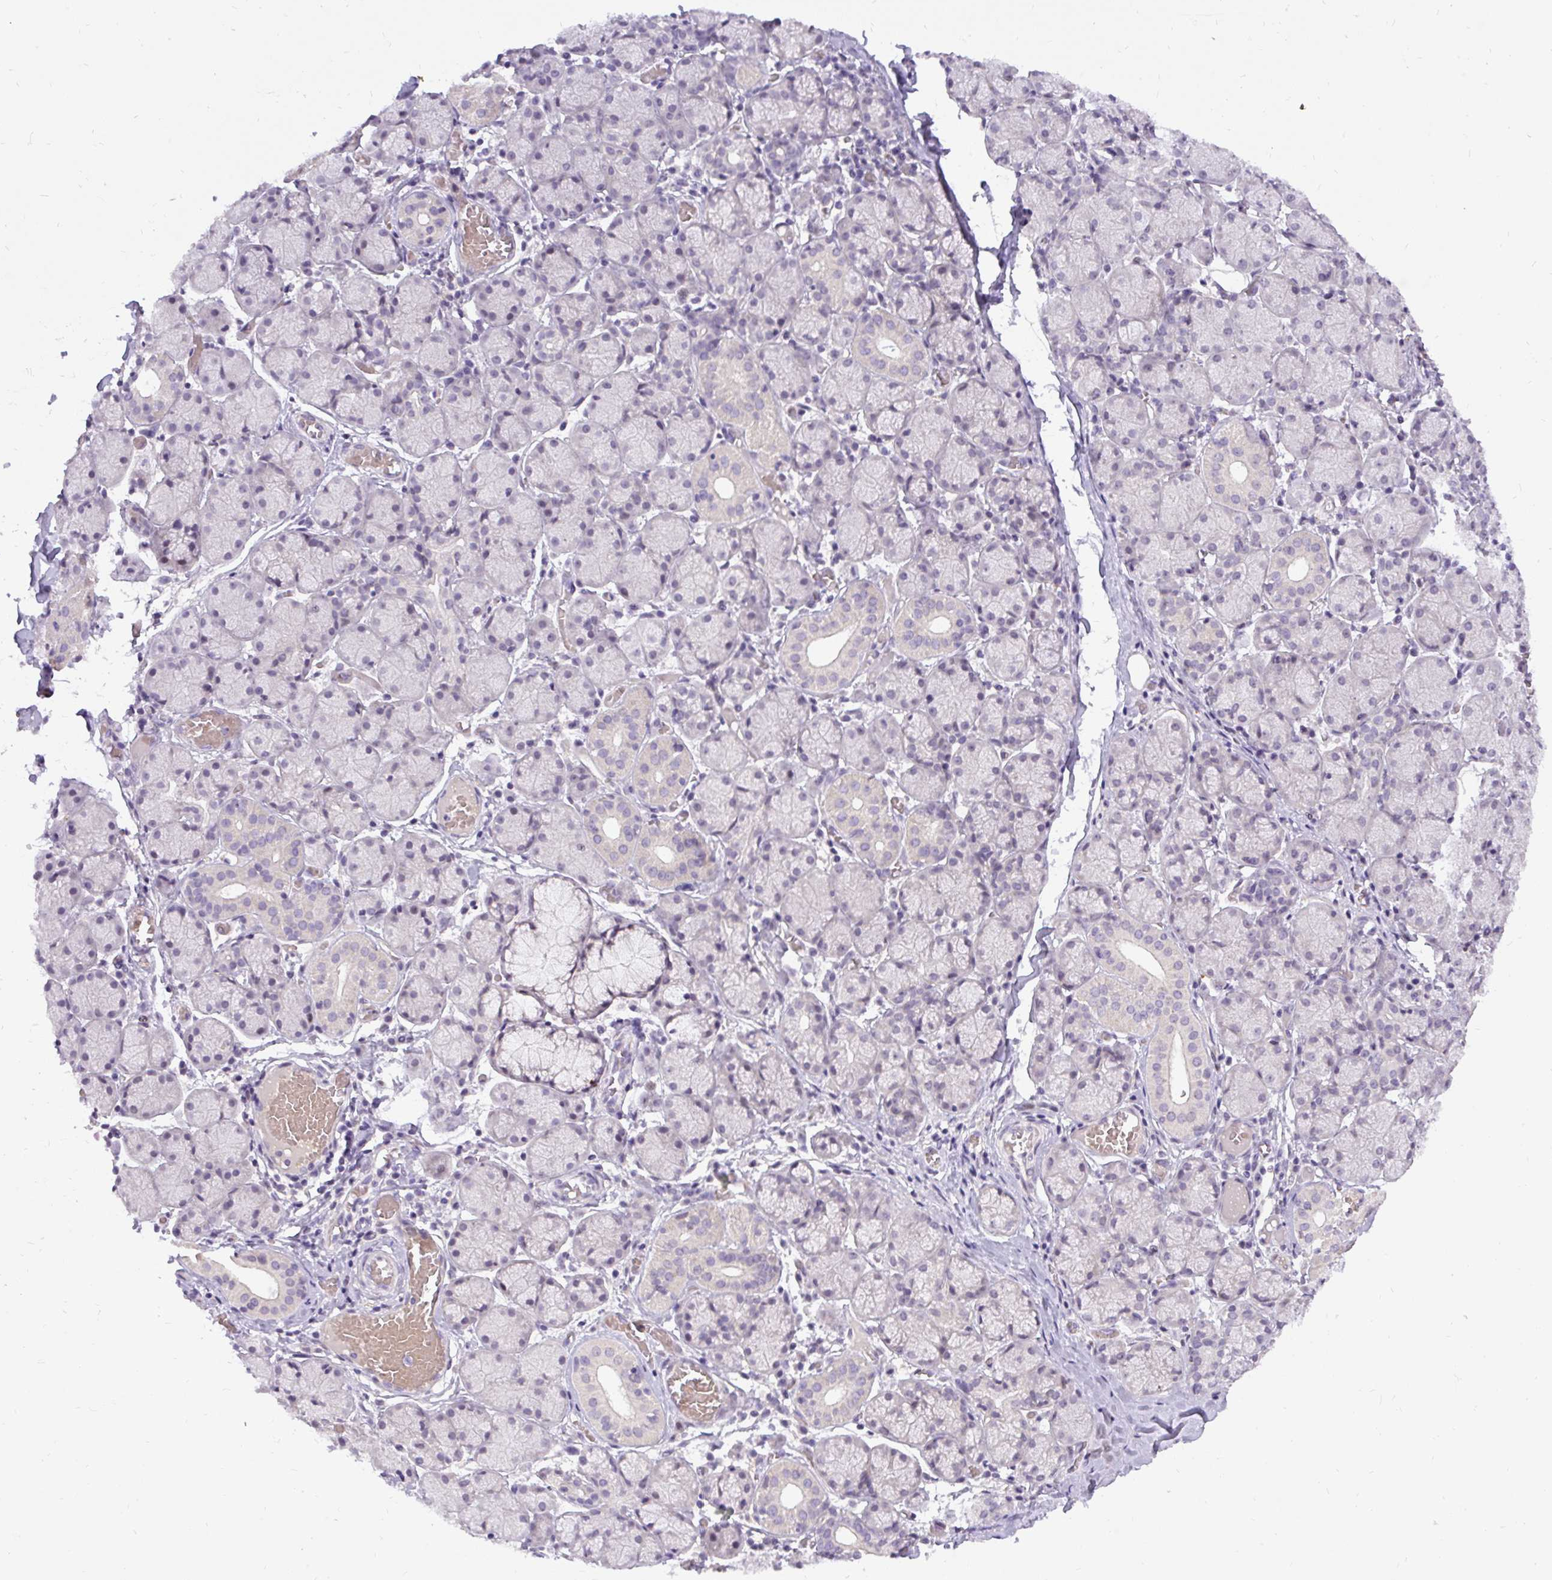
{"staining": {"intensity": "negative", "quantity": "none", "location": "none"}, "tissue": "salivary gland", "cell_type": "Glandular cells", "image_type": "normal", "snomed": [{"axis": "morphology", "description": "Normal tissue, NOS"}, {"axis": "topography", "description": "Salivary gland"}], "caption": "This is a histopathology image of immunohistochemistry staining of unremarkable salivary gland, which shows no positivity in glandular cells. Nuclei are stained in blue.", "gene": "FAM117B", "patient": {"sex": "female", "age": 24}}